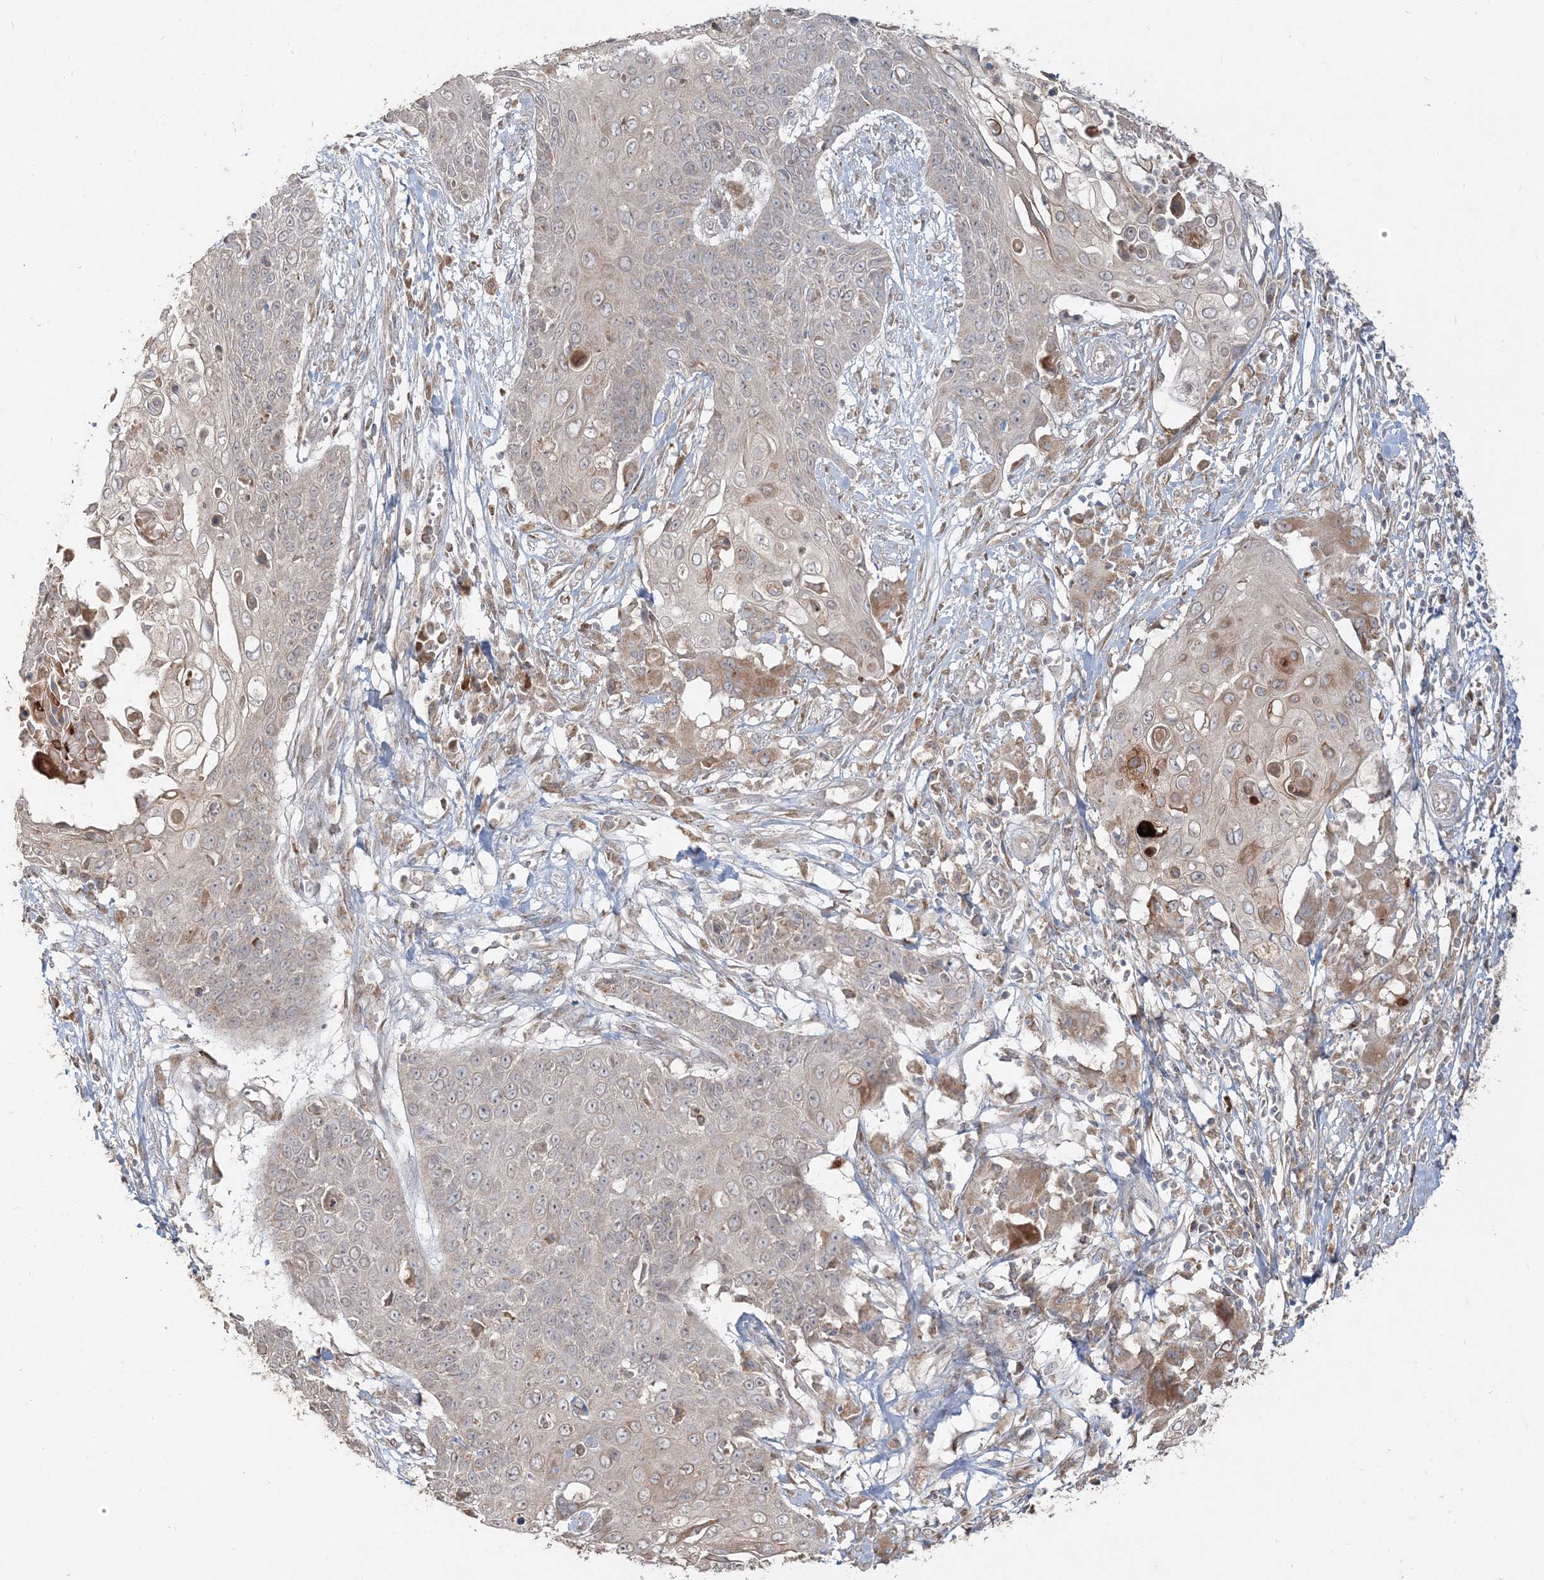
{"staining": {"intensity": "moderate", "quantity": "<25%", "location": "cytoplasmic/membranous"}, "tissue": "cervical cancer", "cell_type": "Tumor cells", "image_type": "cancer", "snomed": [{"axis": "morphology", "description": "Squamous cell carcinoma, NOS"}, {"axis": "topography", "description": "Cervix"}], "caption": "IHC of human cervical cancer reveals low levels of moderate cytoplasmic/membranous positivity in approximately <25% of tumor cells.", "gene": "RAB14", "patient": {"sex": "female", "age": 39}}